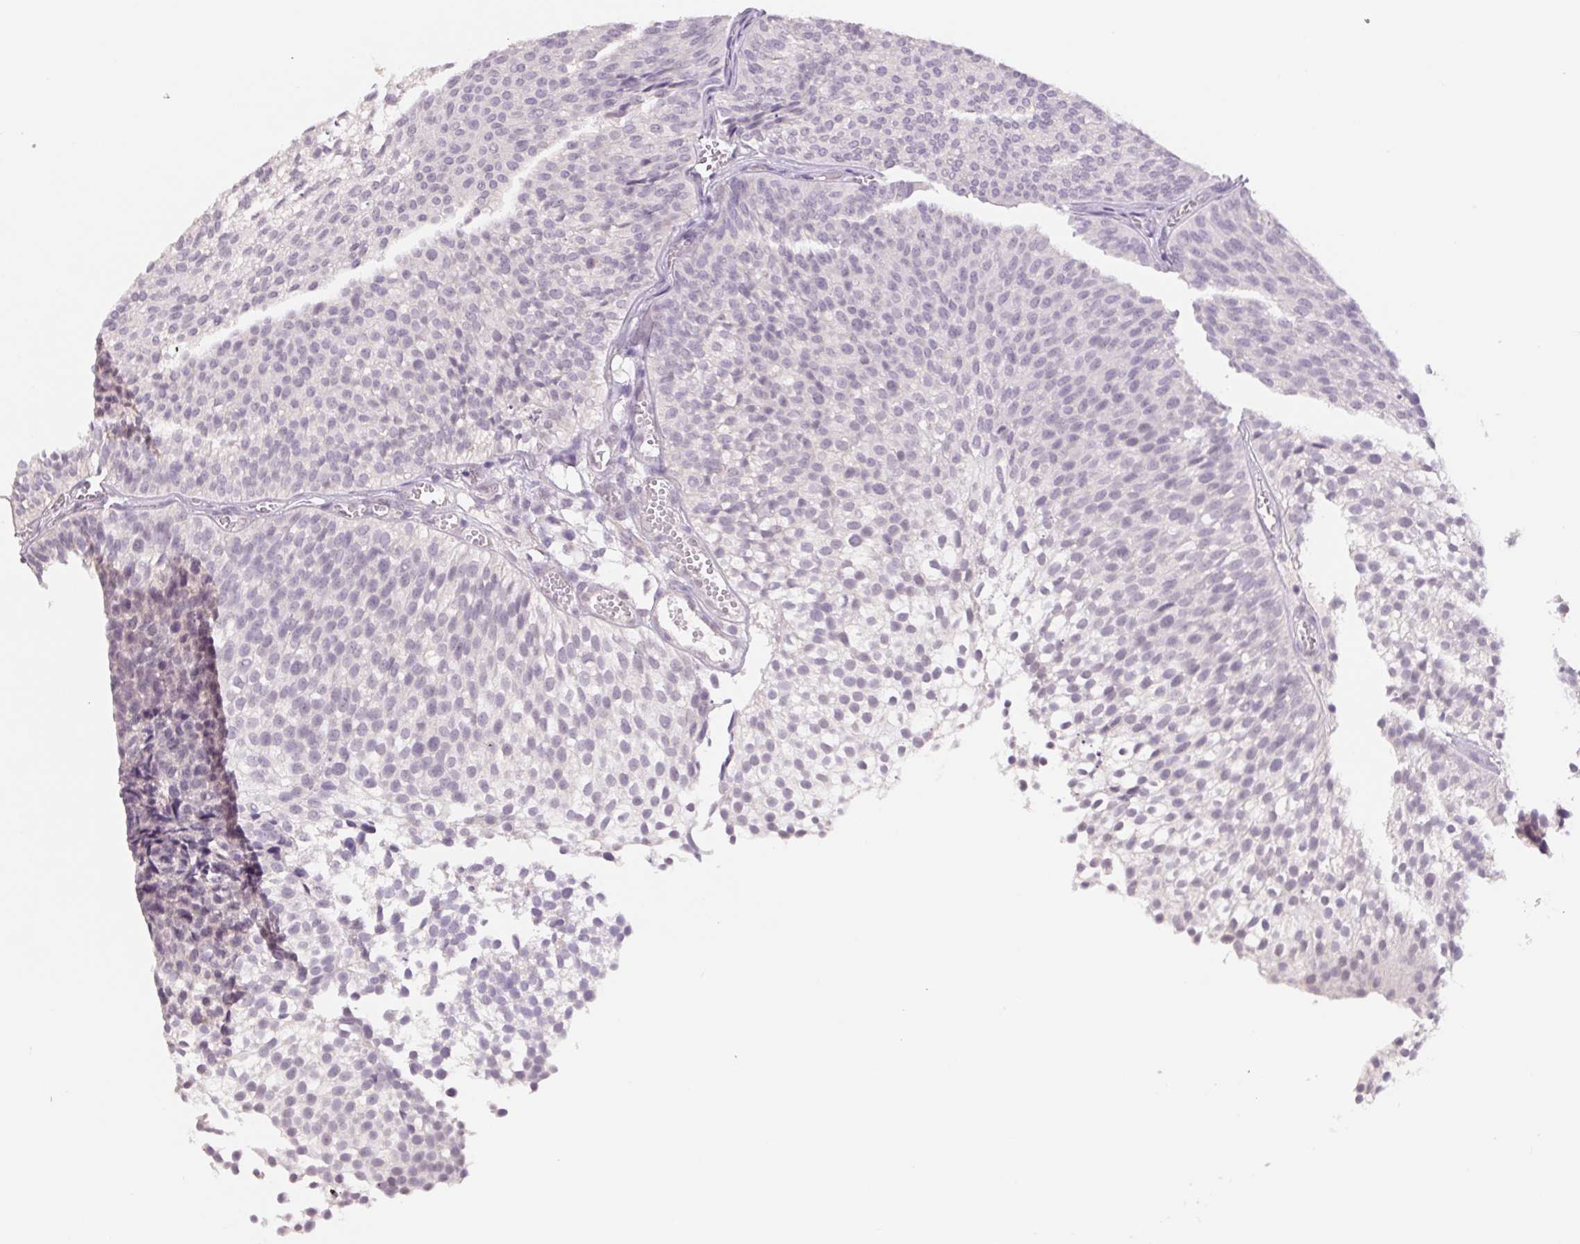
{"staining": {"intensity": "negative", "quantity": "none", "location": "none"}, "tissue": "urothelial cancer", "cell_type": "Tumor cells", "image_type": "cancer", "snomed": [{"axis": "morphology", "description": "Urothelial carcinoma, Low grade"}, {"axis": "topography", "description": "Urinary bladder"}], "caption": "High magnification brightfield microscopy of urothelial cancer stained with DAB (3,3'-diaminobenzidine) (brown) and counterstained with hematoxylin (blue): tumor cells show no significant expression.", "gene": "PNMA8B", "patient": {"sex": "male", "age": 91}}